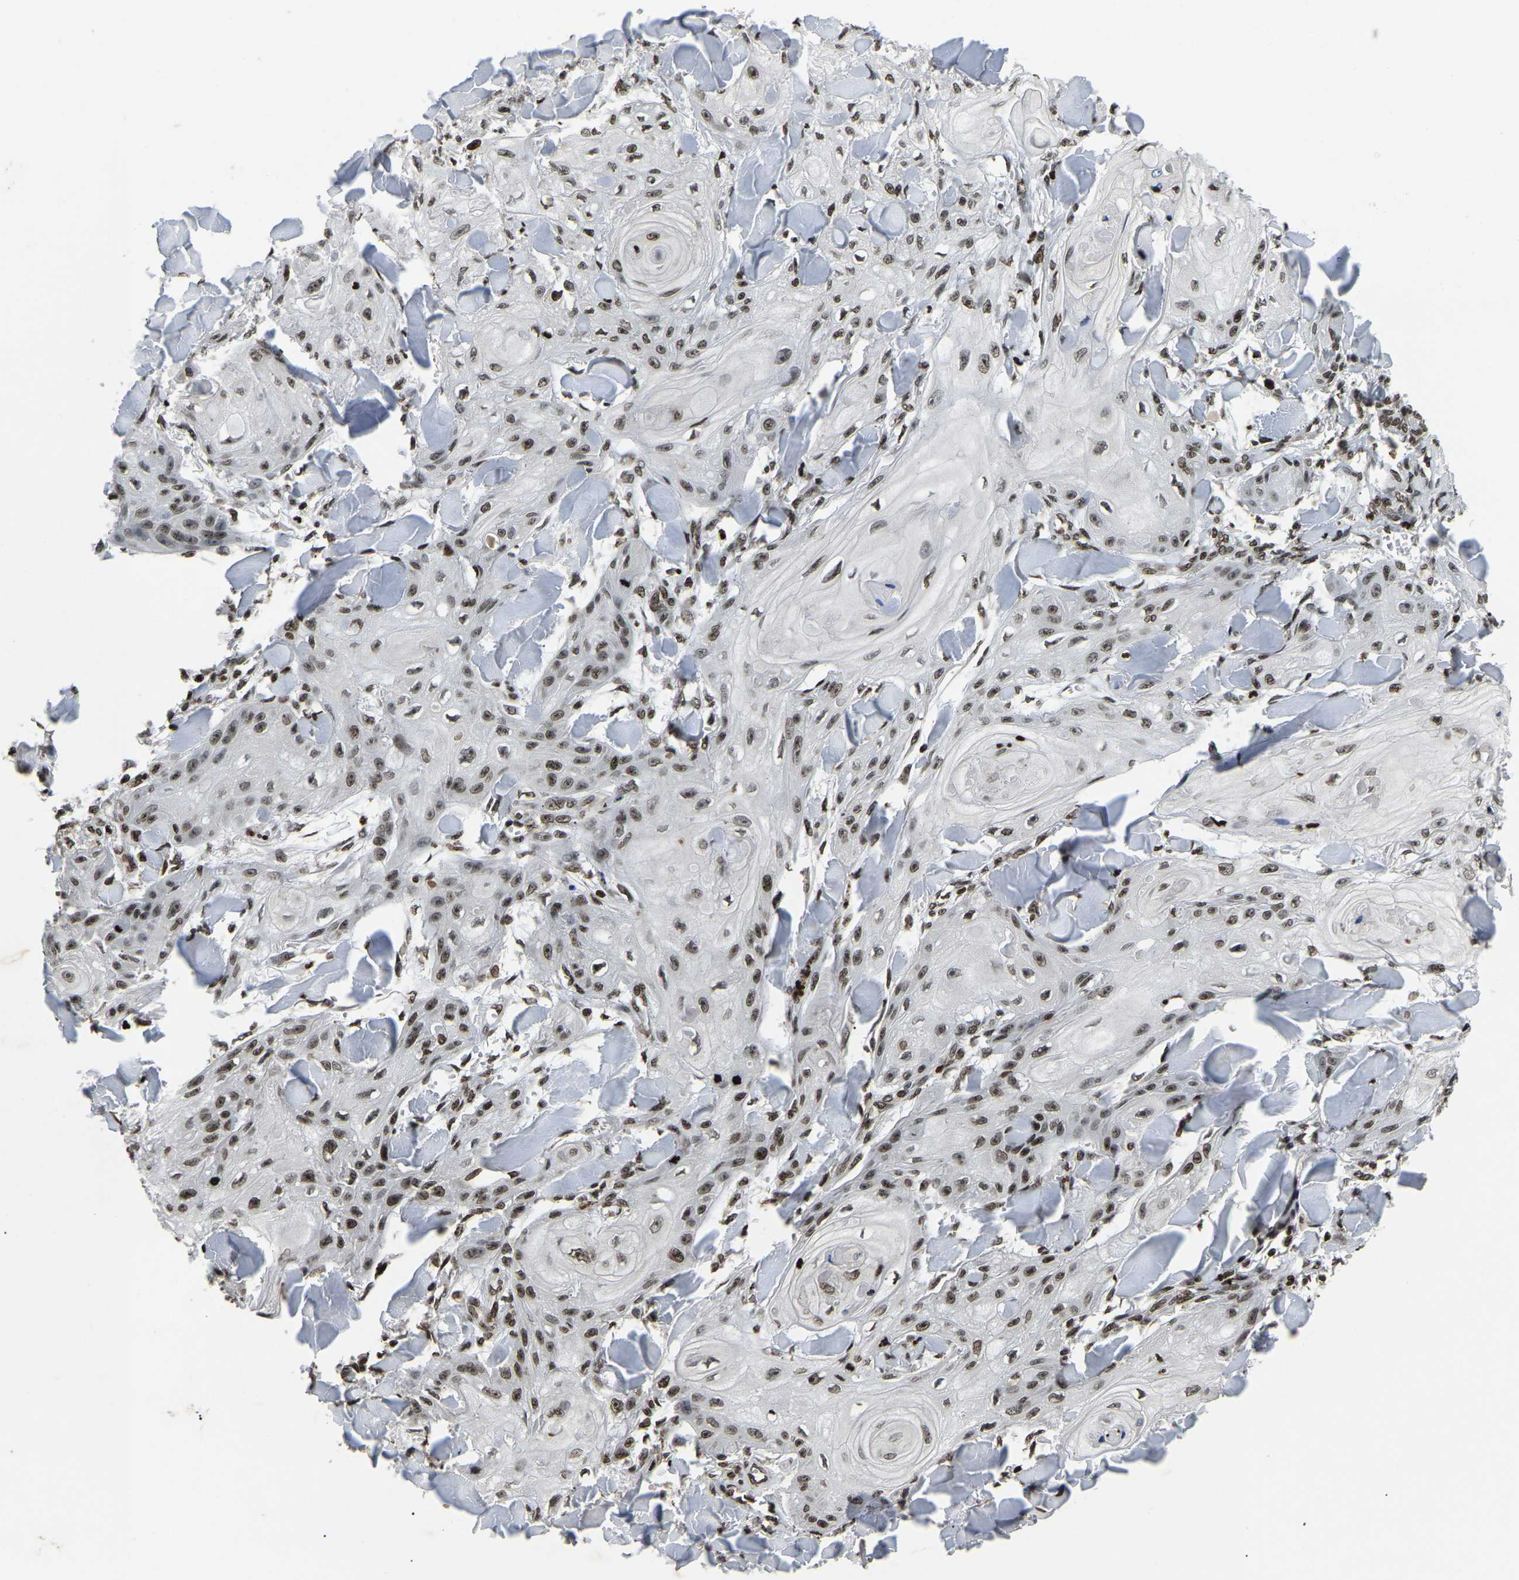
{"staining": {"intensity": "moderate", "quantity": ">75%", "location": "nuclear"}, "tissue": "skin cancer", "cell_type": "Tumor cells", "image_type": "cancer", "snomed": [{"axis": "morphology", "description": "Squamous cell carcinoma, NOS"}, {"axis": "topography", "description": "Skin"}], "caption": "Protein expression analysis of skin squamous cell carcinoma exhibits moderate nuclear positivity in about >75% of tumor cells.", "gene": "LRRC61", "patient": {"sex": "male", "age": 74}}